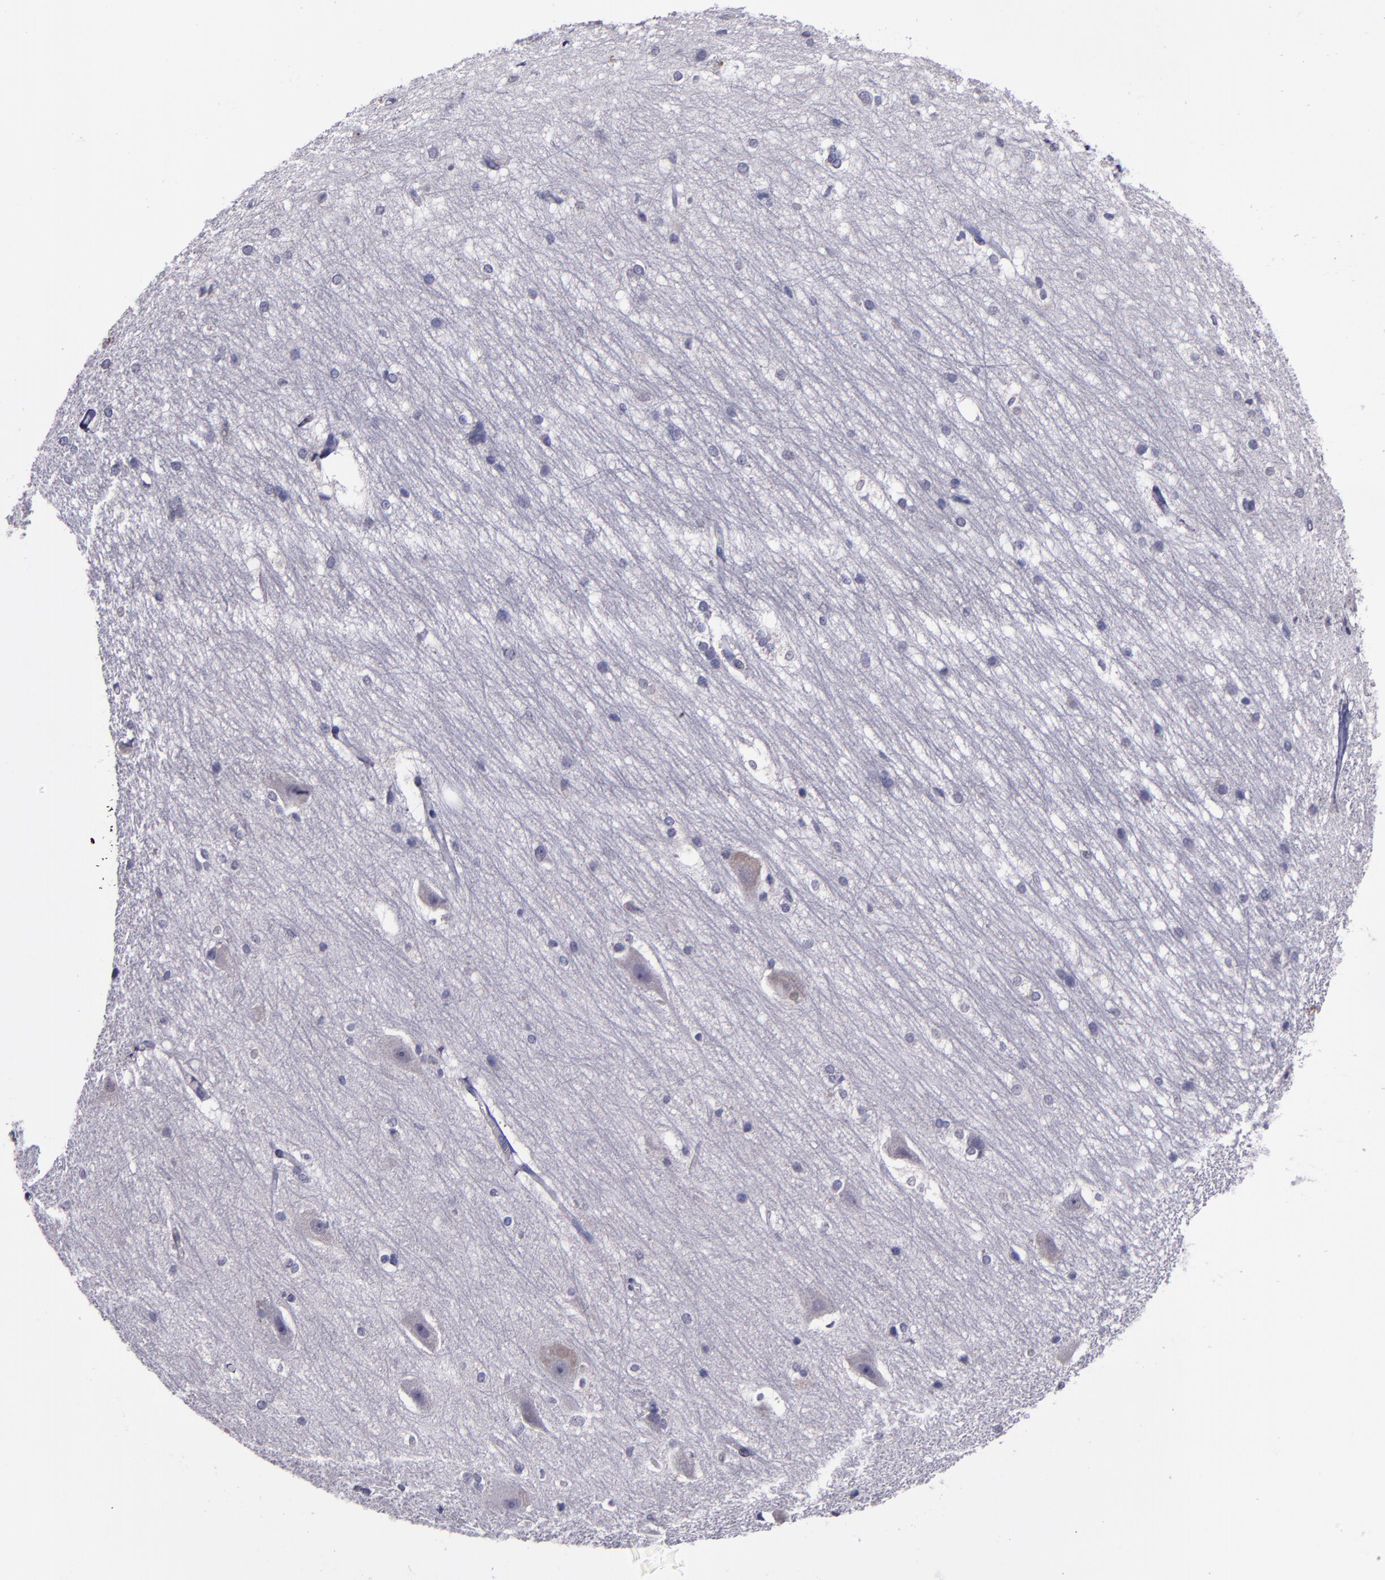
{"staining": {"intensity": "negative", "quantity": "none", "location": "none"}, "tissue": "hippocampus", "cell_type": "Glial cells", "image_type": "normal", "snomed": [{"axis": "morphology", "description": "Normal tissue, NOS"}, {"axis": "topography", "description": "Hippocampus"}], "caption": "Human hippocampus stained for a protein using immunohistochemistry exhibits no expression in glial cells.", "gene": "MFGE8", "patient": {"sex": "female", "age": 19}}